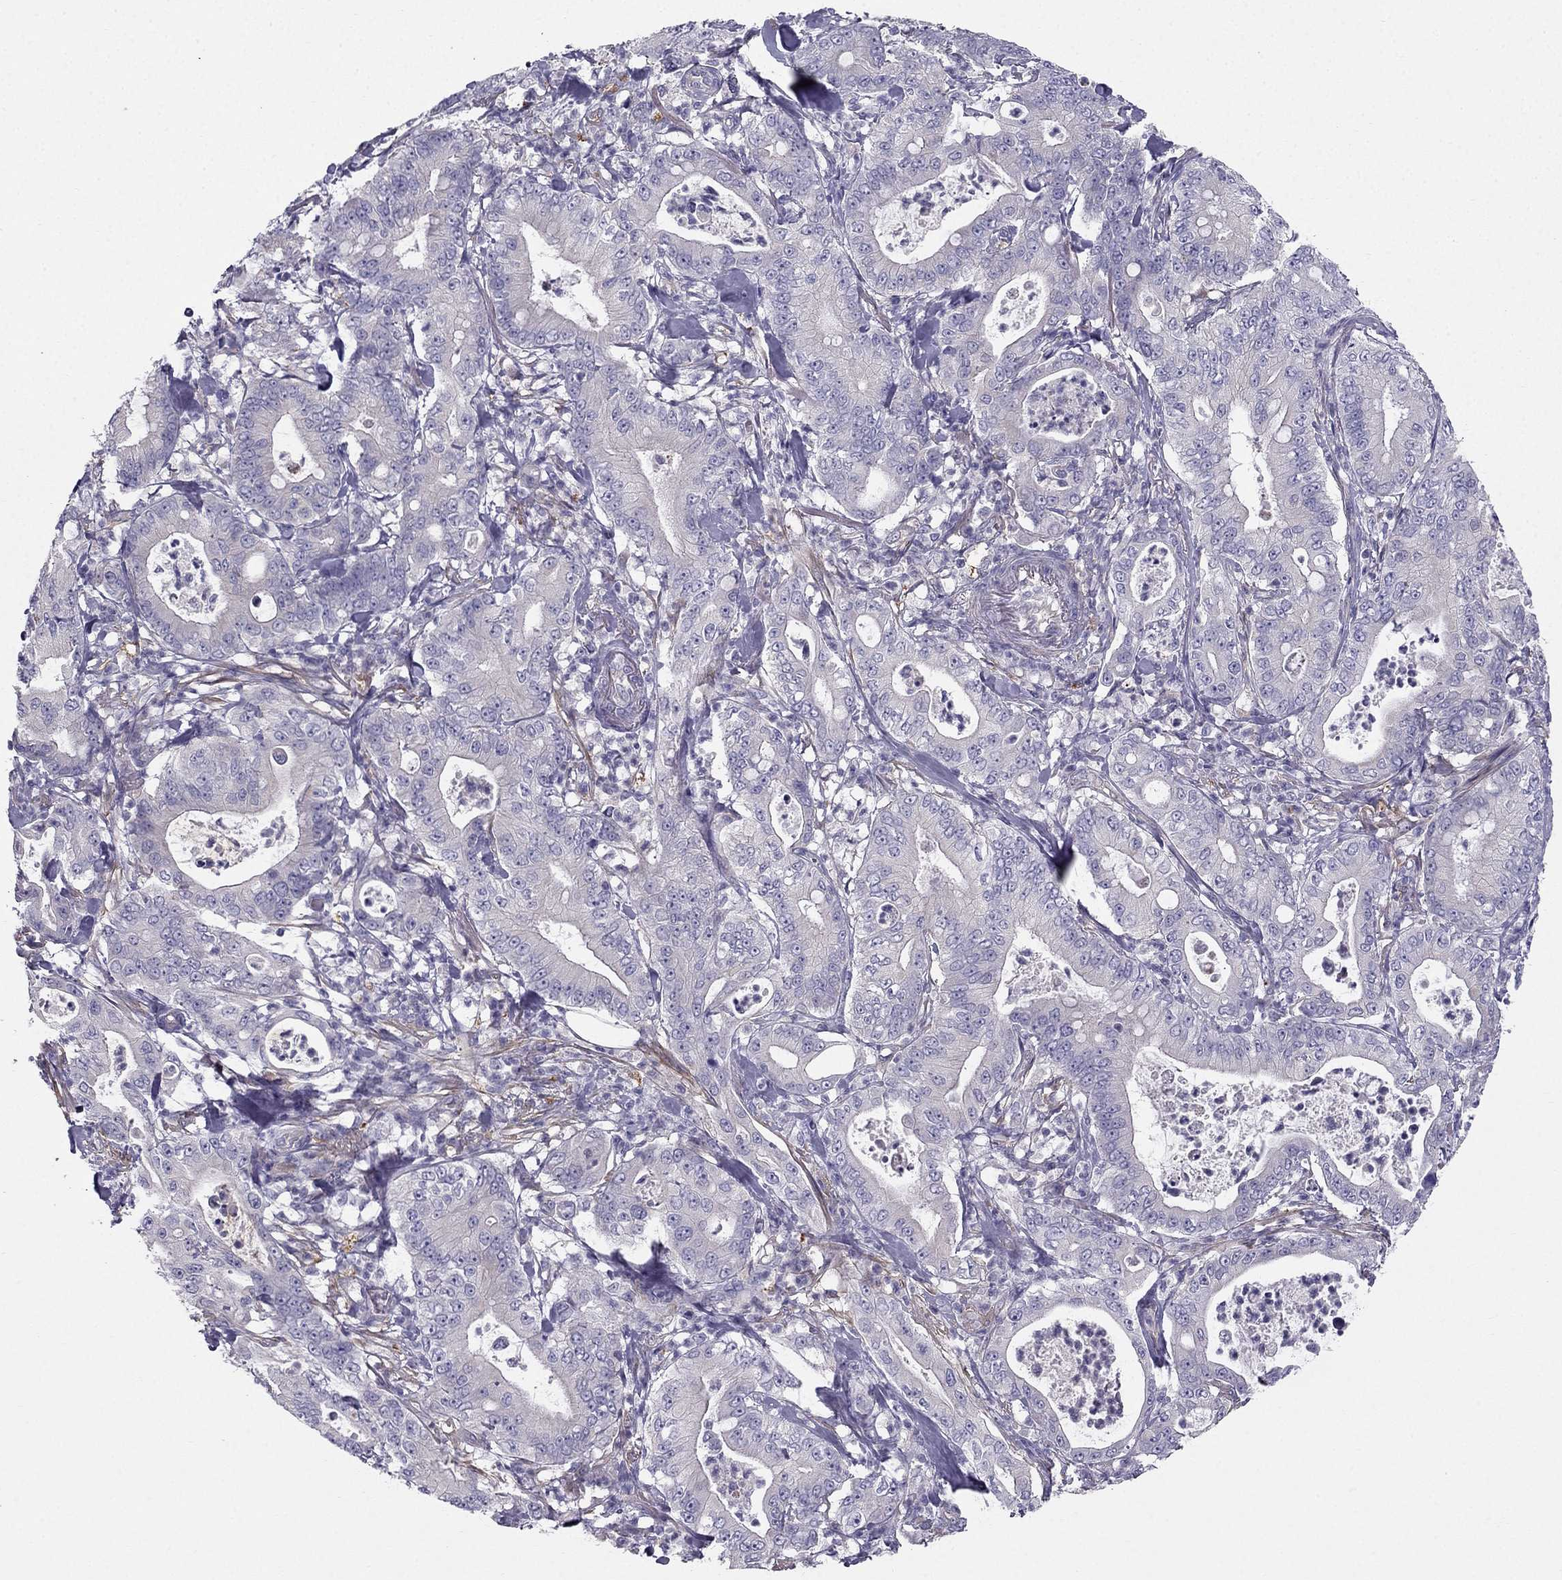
{"staining": {"intensity": "negative", "quantity": "none", "location": "none"}, "tissue": "pancreatic cancer", "cell_type": "Tumor cells", "image_type": "cancer", "snomed": [{"axis": "morphology", "description": "Adenocarcinoma, NOS"}, {"axis": "topography", "description": "Pancreas"}], "caption": "The IHC image has no significant staining in tumor cells of adenocarcinoma (pancreatic) tissue.", "gene": "SYT5", "patient": {"sex": "male", "age": 71}}